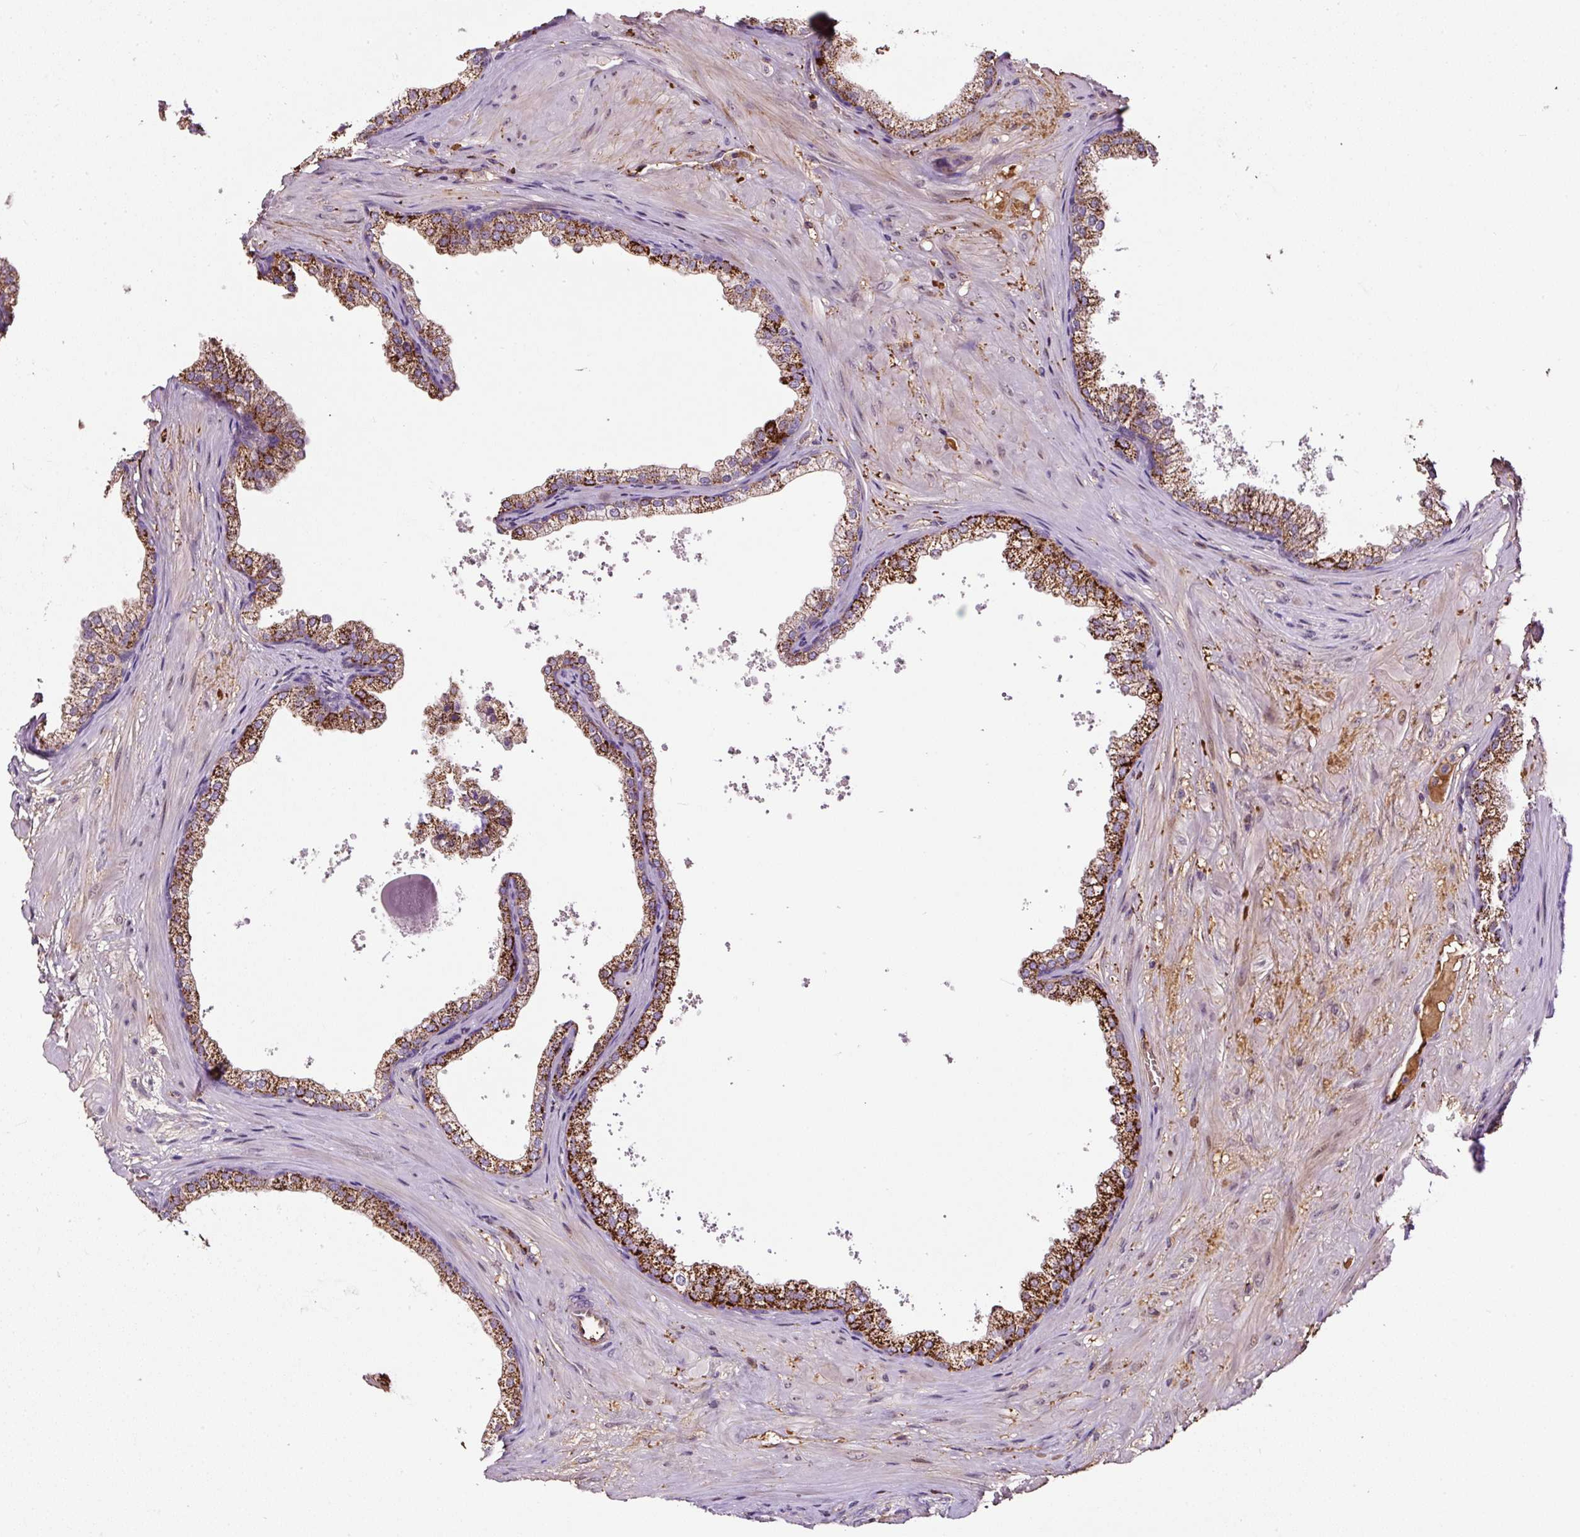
{"staining": {"intensity": "strong", "quantity": ">75%", "location": "cytoplasmic/membranous"}, "tissue": "prostate", "cell_type": "Glandular cells", "image_type": "normal", "snomed": [{"axis": "morphology", "description": "Normal tissue, NOS"}, {"axis": "topography", "description": "Prostate"}], "caption": "Immunohistochemistry (IHC) of unremarkable human prostate demonstrates high levels of strong cytoplasmic/membranous positivity in approximately >75% of glandular cells.", "gene": "LRRC24", "patient": {"sex": "male", "age": 37}}